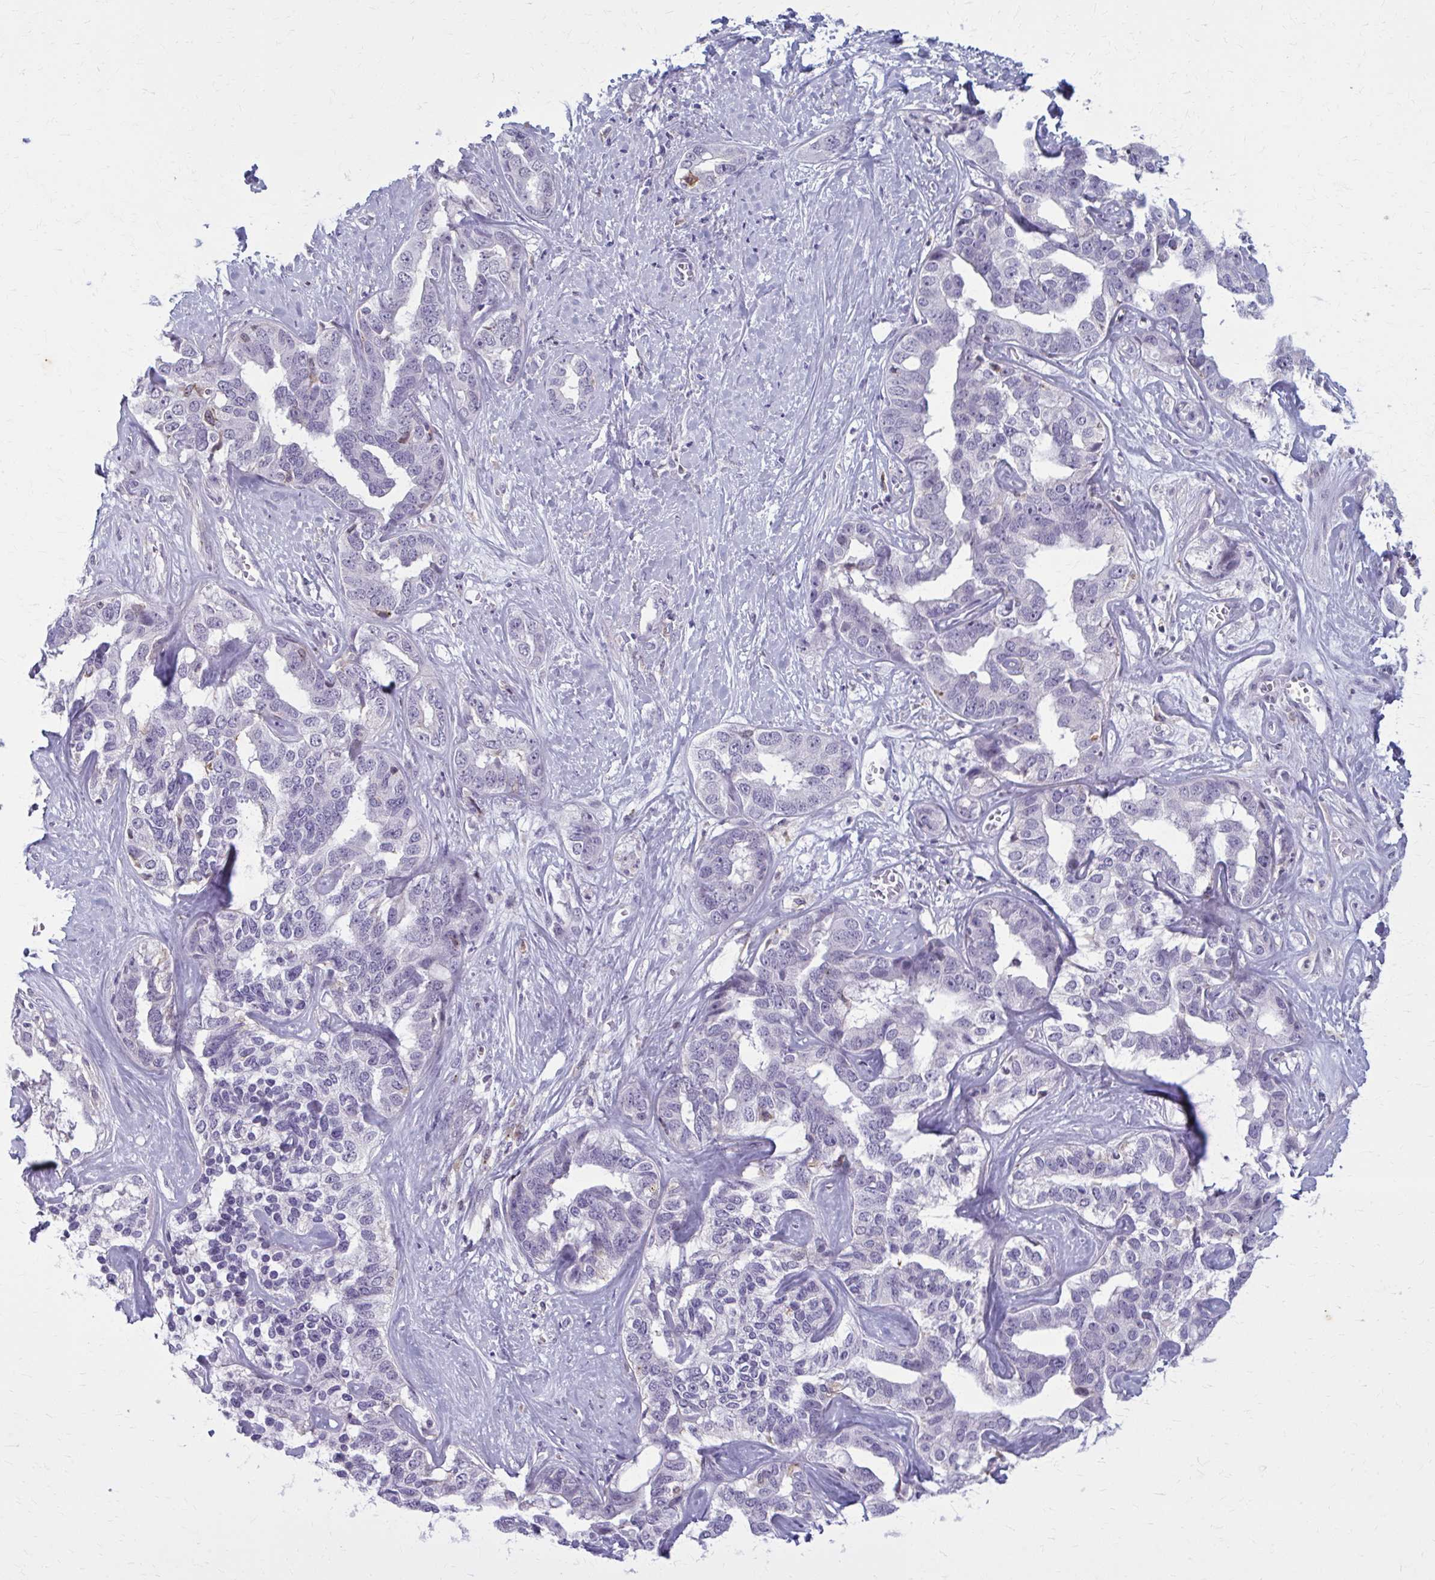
{"staining": {"intensity": "negative", "quantity": "none", "location": "none"}, "tissue": "liver cancer", "cell_type": "Tumor cells", "image_type": "cancer", "snomed": [{"axis": "morphology", "description": "Cholangiocarcinoma"}, {"axis": "topography", "description": "Liver"}], "caption": "DAB immunohistochemical staining of liver cancer demonstrates no significant staining in tumor cells.", "gene": "CARD9", "patient": {"sex": "male", "age": 59}}